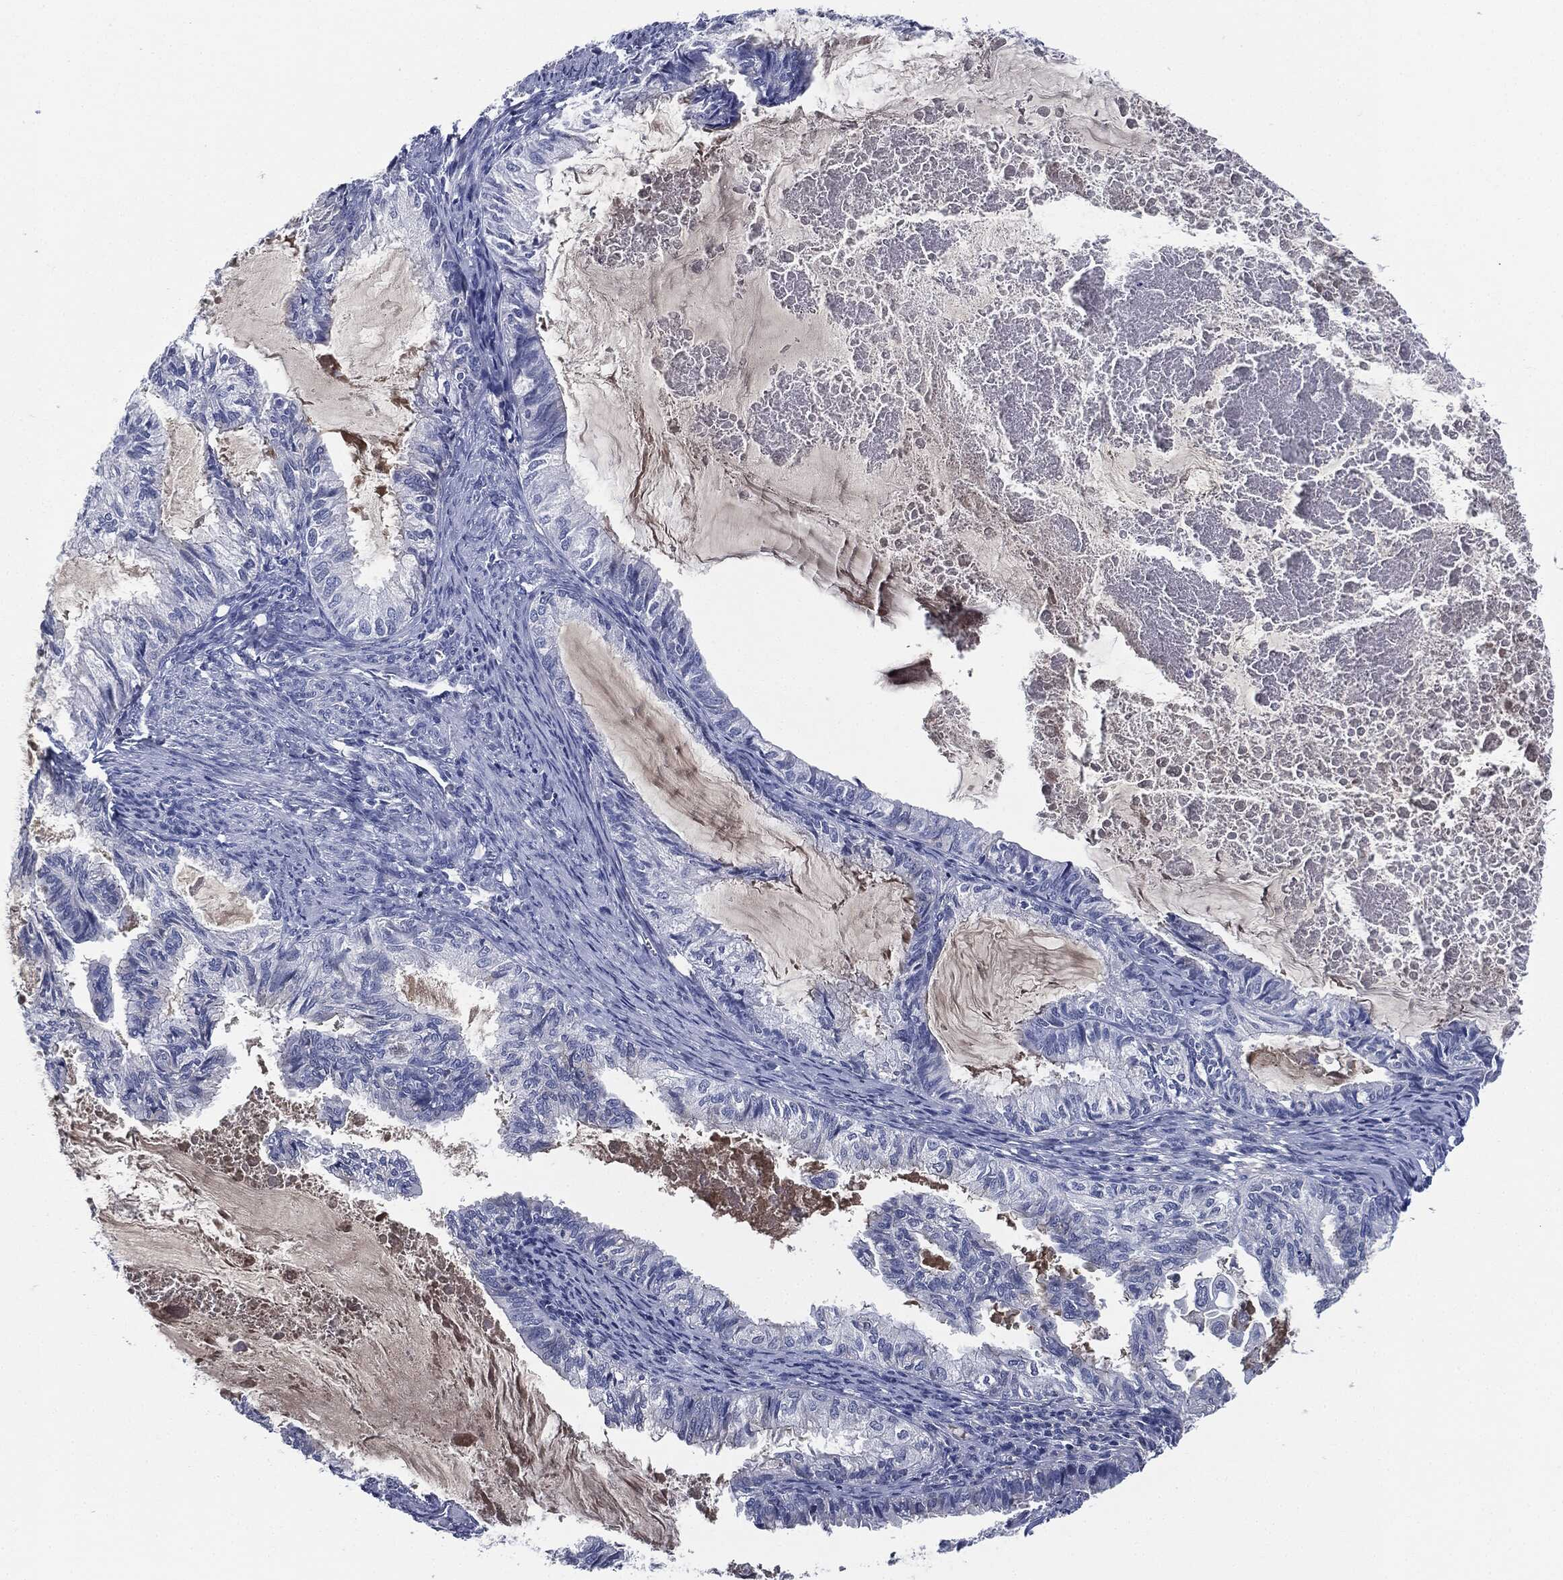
{"staining": {"intensity": "negative", "quantity": "none", "location": "none"}, "tissue": "endometrial cancer", "cell_type": "Tumor cells", "image_type": "cancer", "snomed": [{"axis": "morphology", "description": "Adenocarcinoma, NOS"}, {"axis": "topography", "description": "Endometrium"}], "caption": "Human endometrial adenocarcinoma stained for a protein using immunohistochemistry (IHC) reveals no expression in tumor cells.", "gene": "SIGLEC7", "patient": {"sex": "female", "age": 86}}